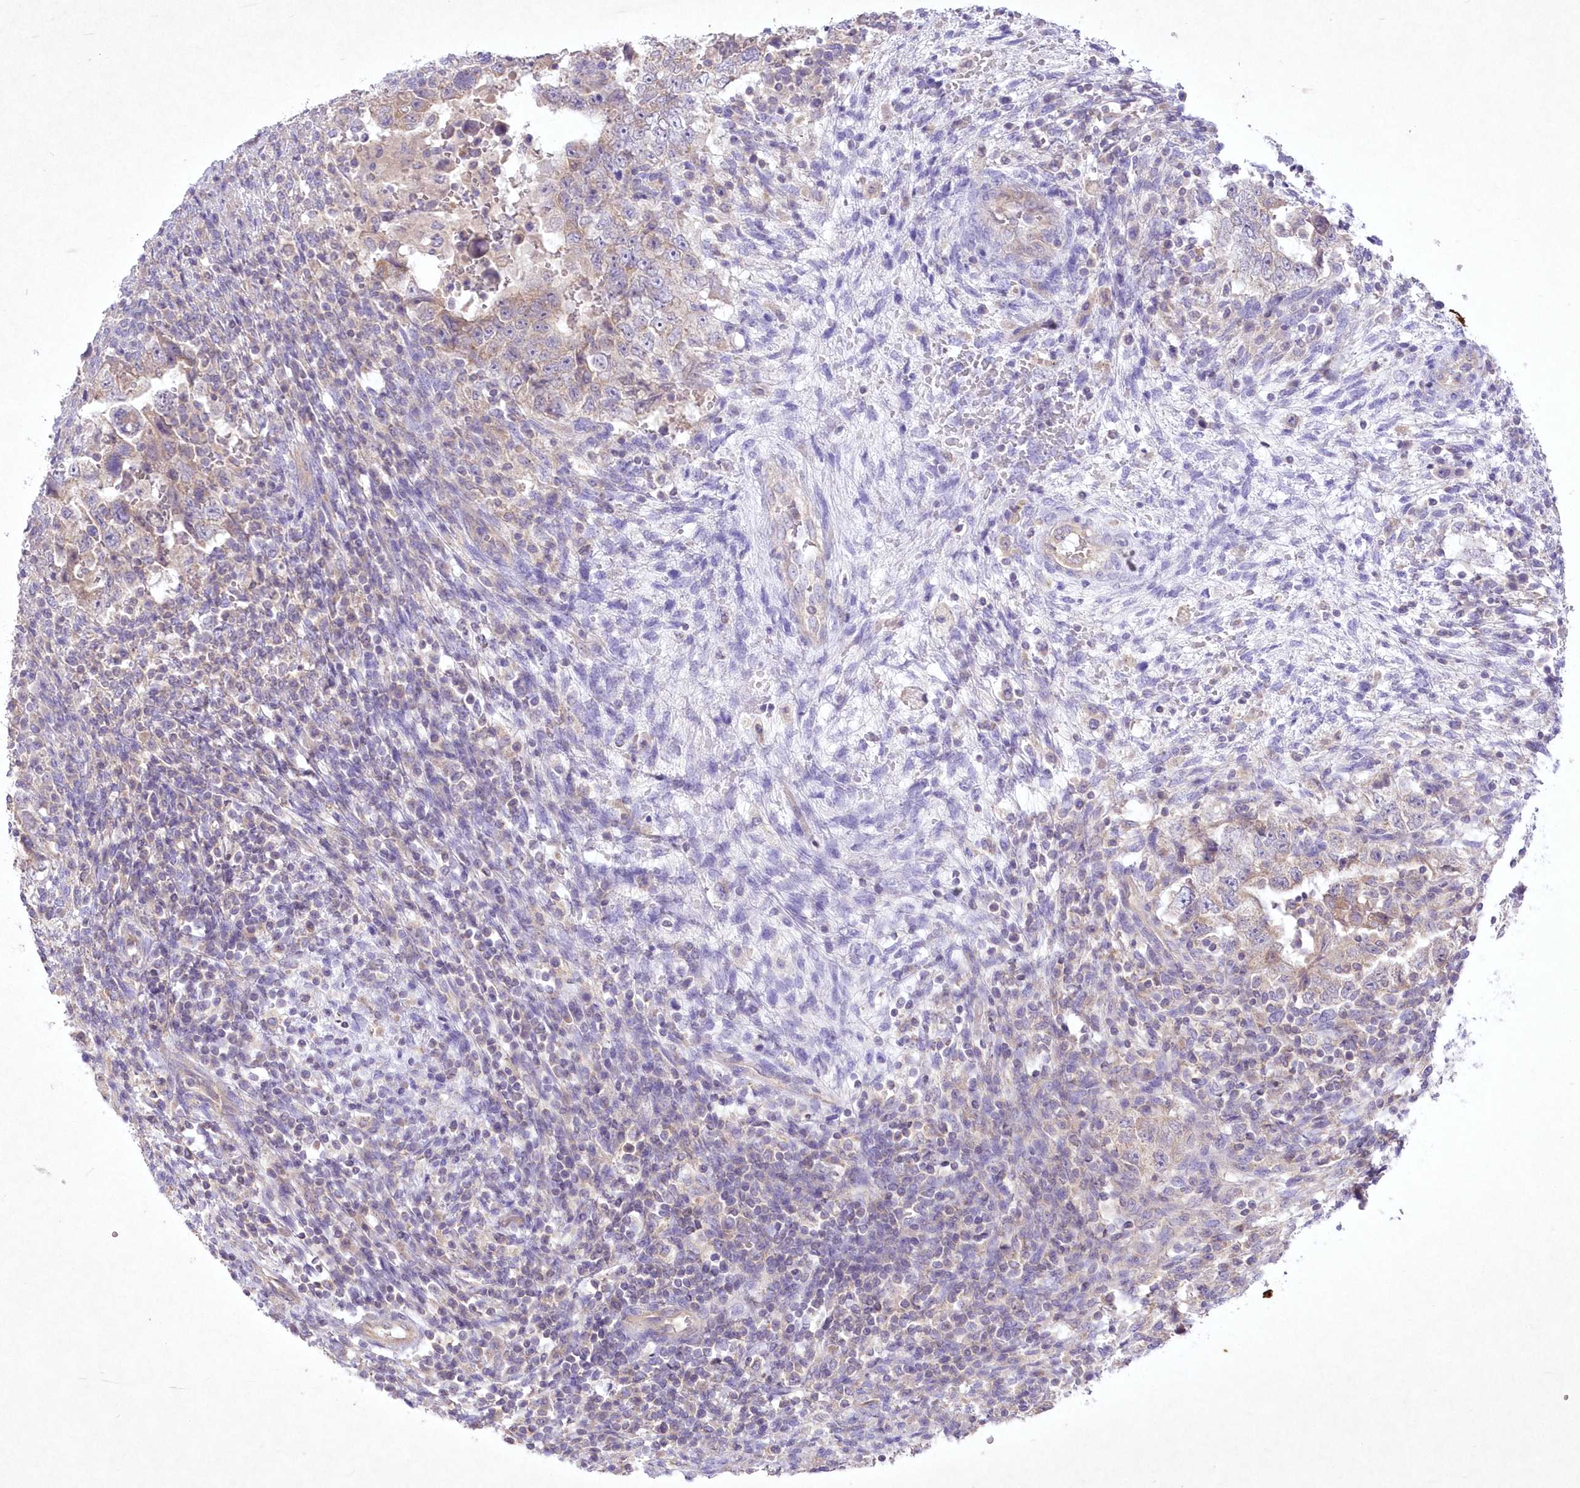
{"staining": {"intensity": "negative", "quantity": "none", "location": "none"}, "tissue": "testis cancer", "cell_type": "Tumor cells", "image_type": "cancer", "snomed": [{"axis": "morphology", "description": "Carcinoma, Embryonal, NOS"}, {"axis": "topography", "description": "Testis"}], "caption": "Tumor cells are negative for protein expression in human testis cancer (embryonal carcinoma).", "gene": "ITSN2", "patient": {"sex": "male", "age": 26}}